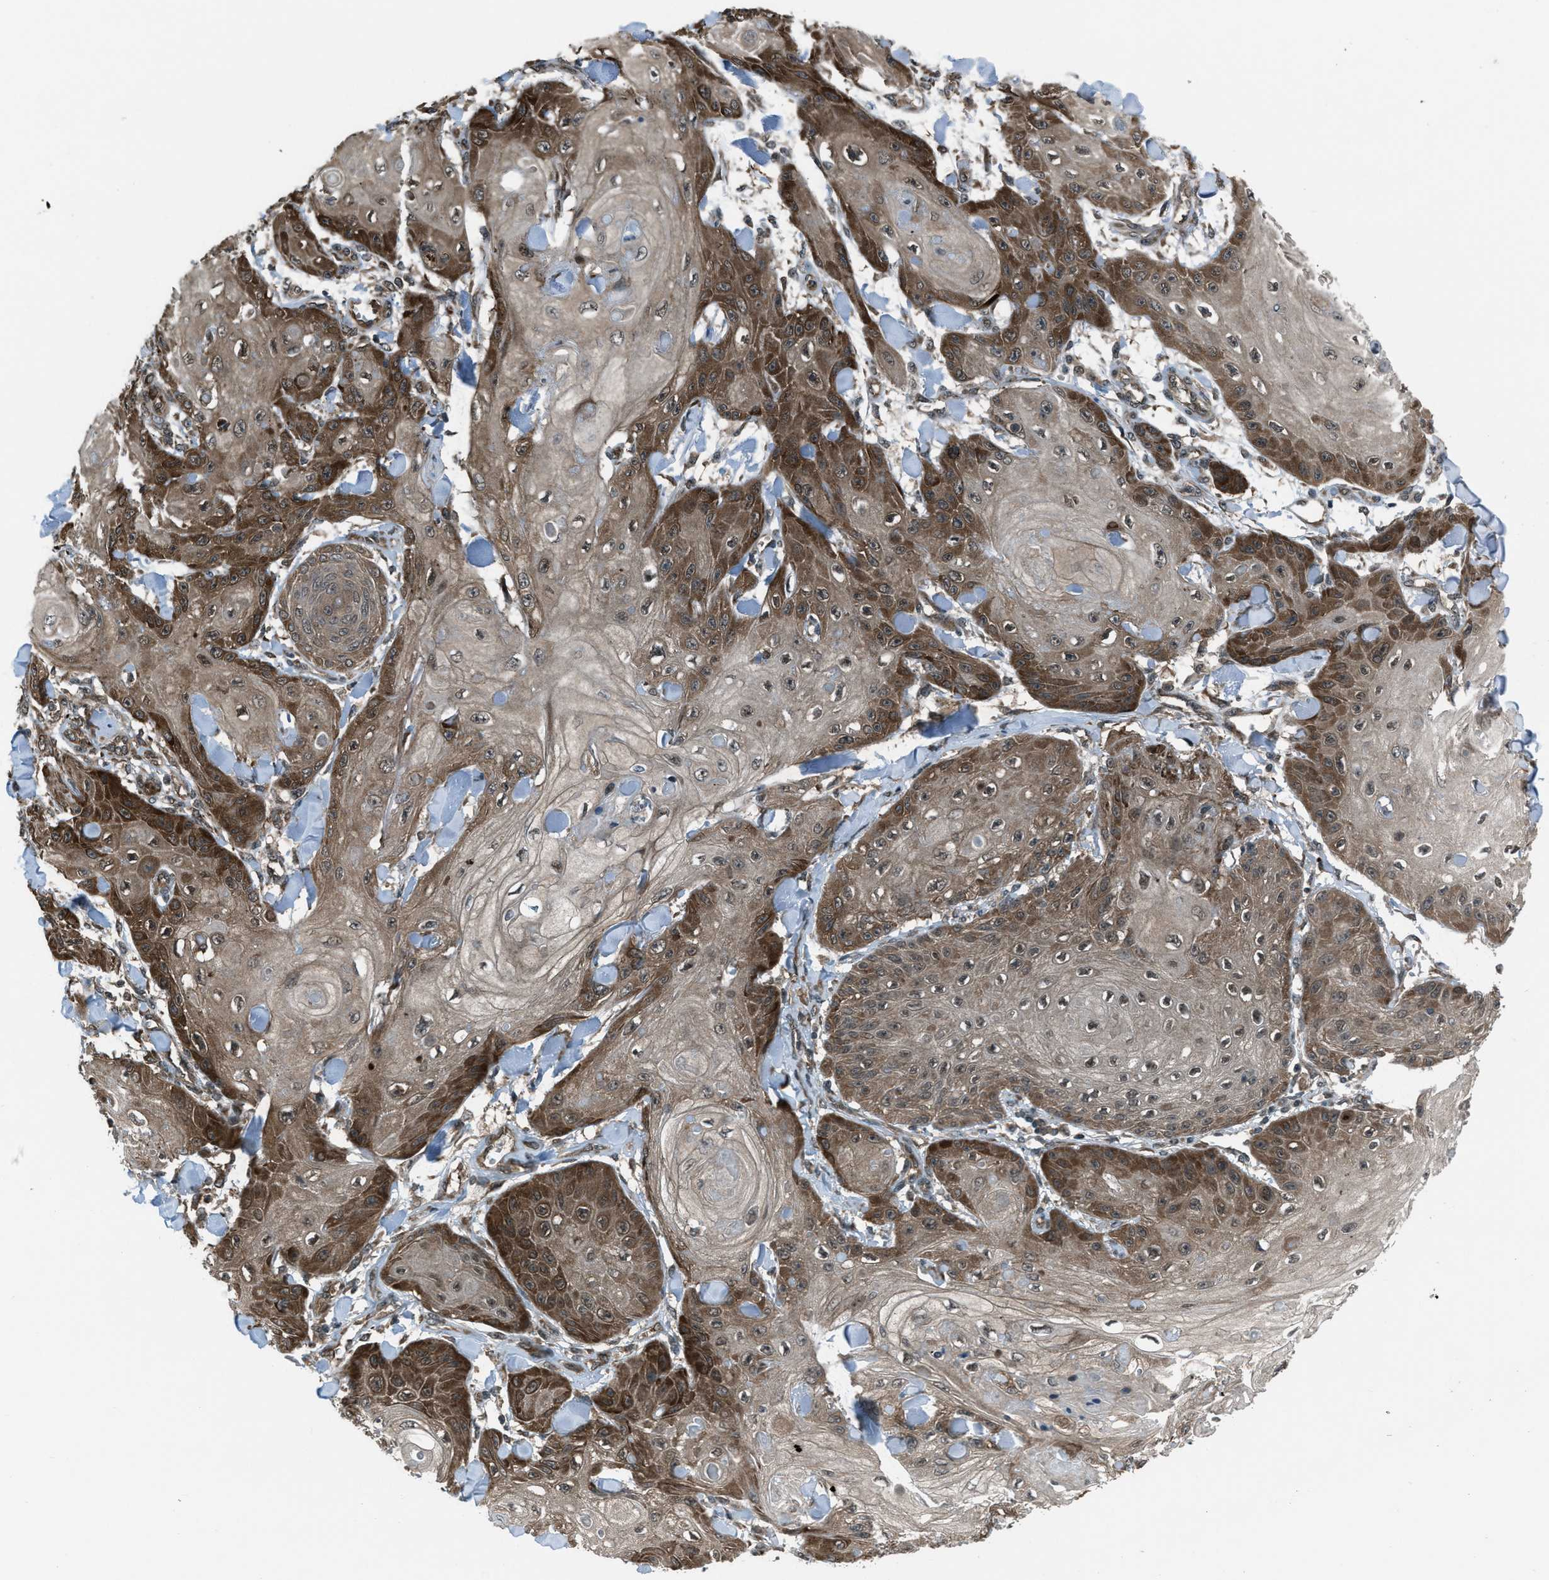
{"staining": {"intensity": "strong", "quantity": "25%-75%", "location": "cytoplasmic/membranous"}, "tissue": "skin cancer", "cell_type": "Tumor cells", "image_type": "cancer", "snomed": [{"axis": "morphology", "description": "Squamous cell carcinoma, NOS"}, {"axis": "topography", "description": "Skin"}], "caption": "A high amount of strong cytoplasmic/membranous positivity is present in approximately 25%-75% of tumor cells in skin squamous cell carcinoma tissue.", "gene": "ASAP2", "patient": {"sex": "male", "age": 74}}